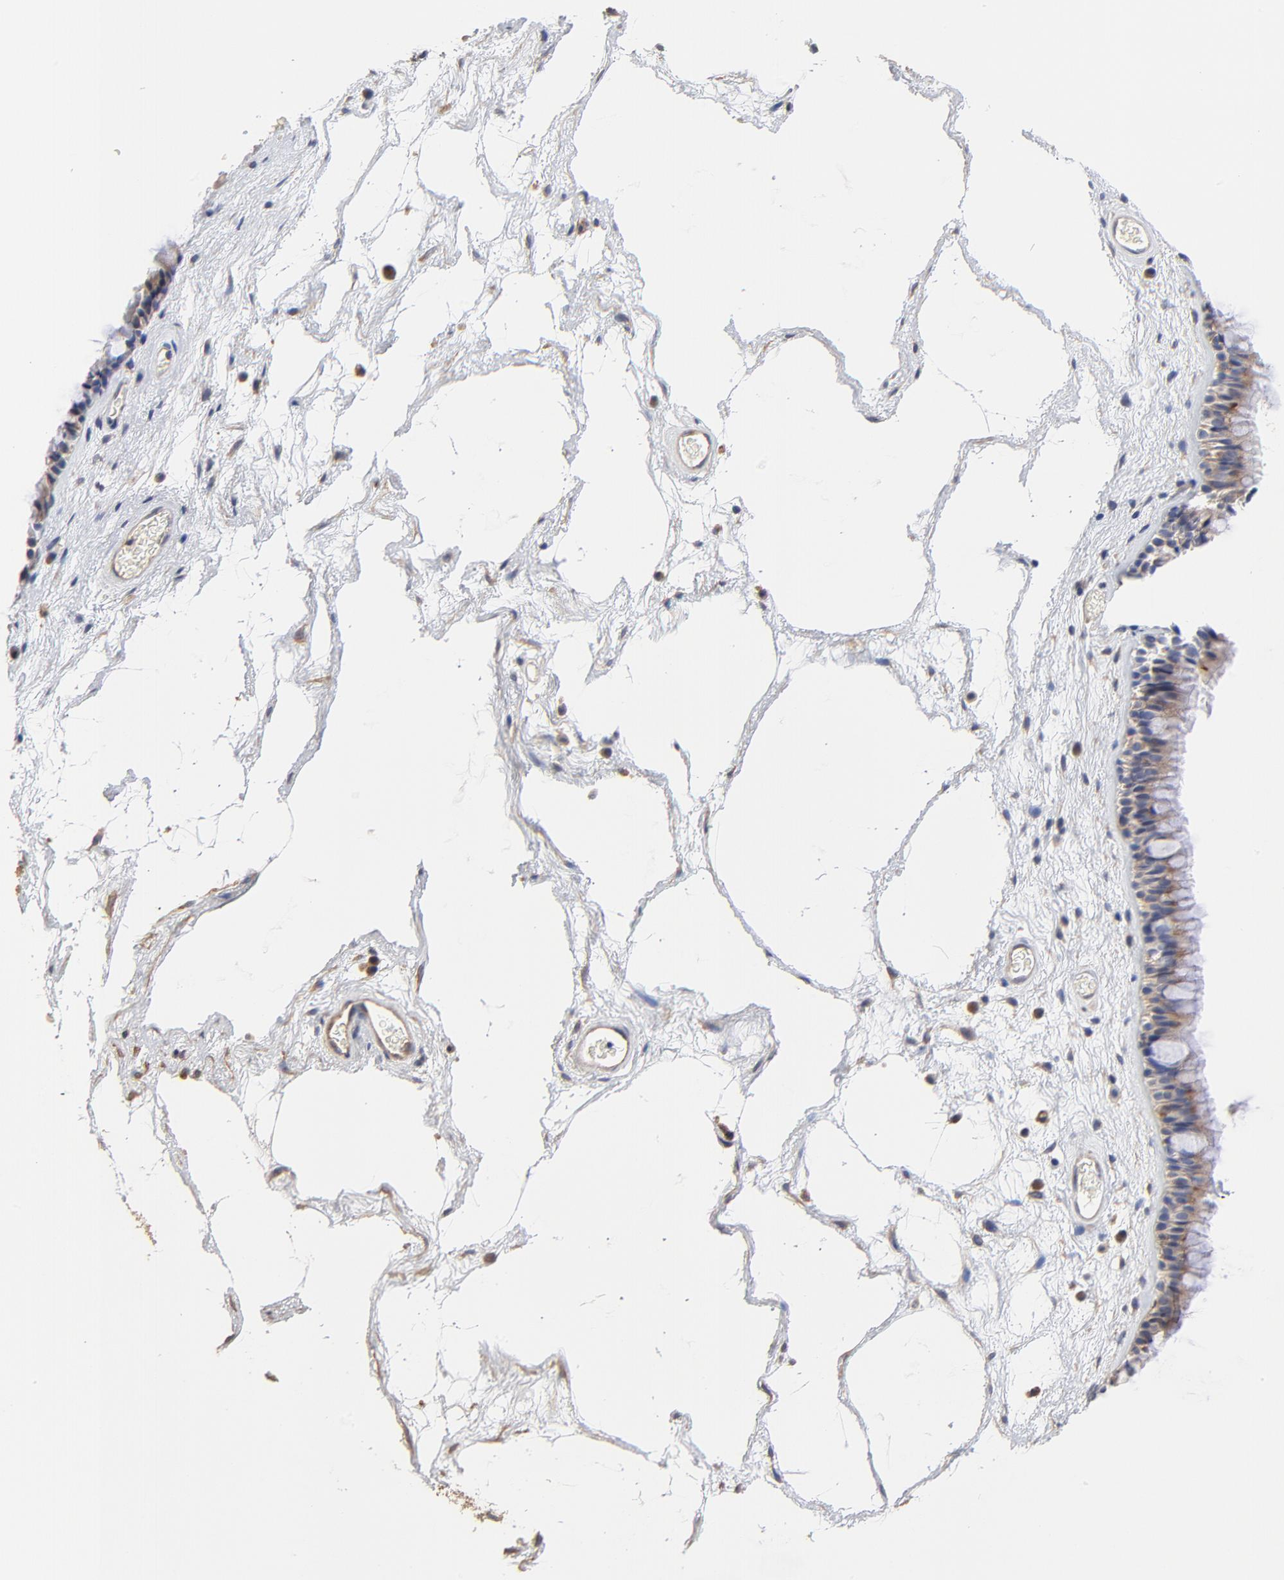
{"staining": {"intensity": "weak", "quantity": ">75%", "location": "cytoplasmic/membranous"}, "tissue": "nasopharynx", "cell_type": "Respiratory epithelial cells", "image_type": "normal", "snomed": [{"axis": "morphology", "description": "Normal tissue, NOS"}, {"axis": "morphology", "description": "Inflammation, NOS"}, {"axis": "topography", "description": "Nasopharynx"}], "caption": "Protein staining demonstrates weak cytoplasmic/membranous staining in approximately >75% of respiratory epithelial cells in normal nasopharynx.", "gene": "FBXL2", "patient": {"sex": "male", "age": 48}}